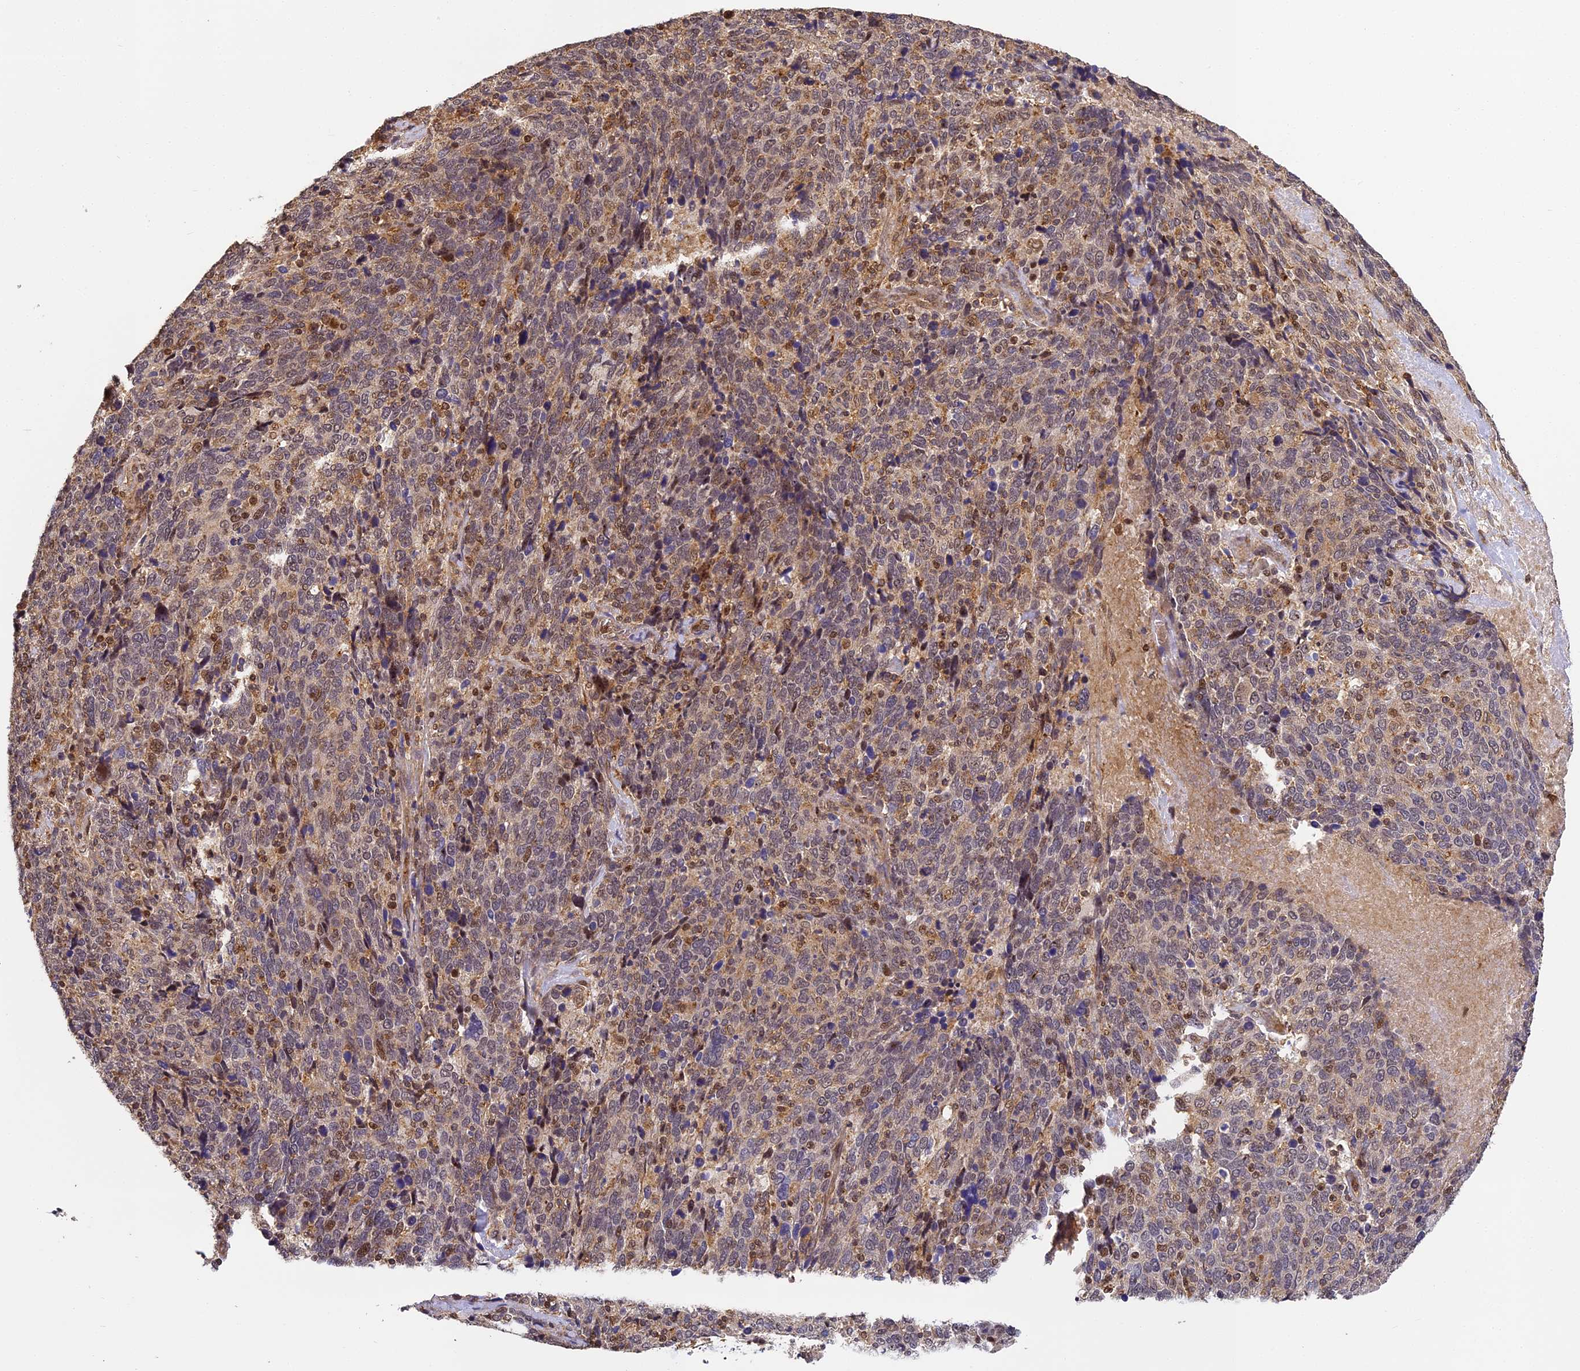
{"staining": {"intensity": "moderate", "quantity": "25%-75%", "location": "cytoplasmic/membranous,nuclear"}, "tissue": "cervical cancer", "cell_type": "Tumor cells", "image_type": "cancer", "snomed": [{"axis": "morphology", "description": "Squamous cell carcinoma, NOS"}, {"axis": "topography", "description": "Cervix"}], "caption": "IHC histopathology image of neoplastic tissue: squamous cell carcinoma (cervical) stained using immunohistochemistry displays medium levels of moderate protein expression localized specifically in the cytoplasmic/membranous and nuclear of tumor cells, appearing as a cytoplasmic/membranous and nuclear brown color.", "gene": "ZNF443", "patient": {"sex": "female", "age": 41}}